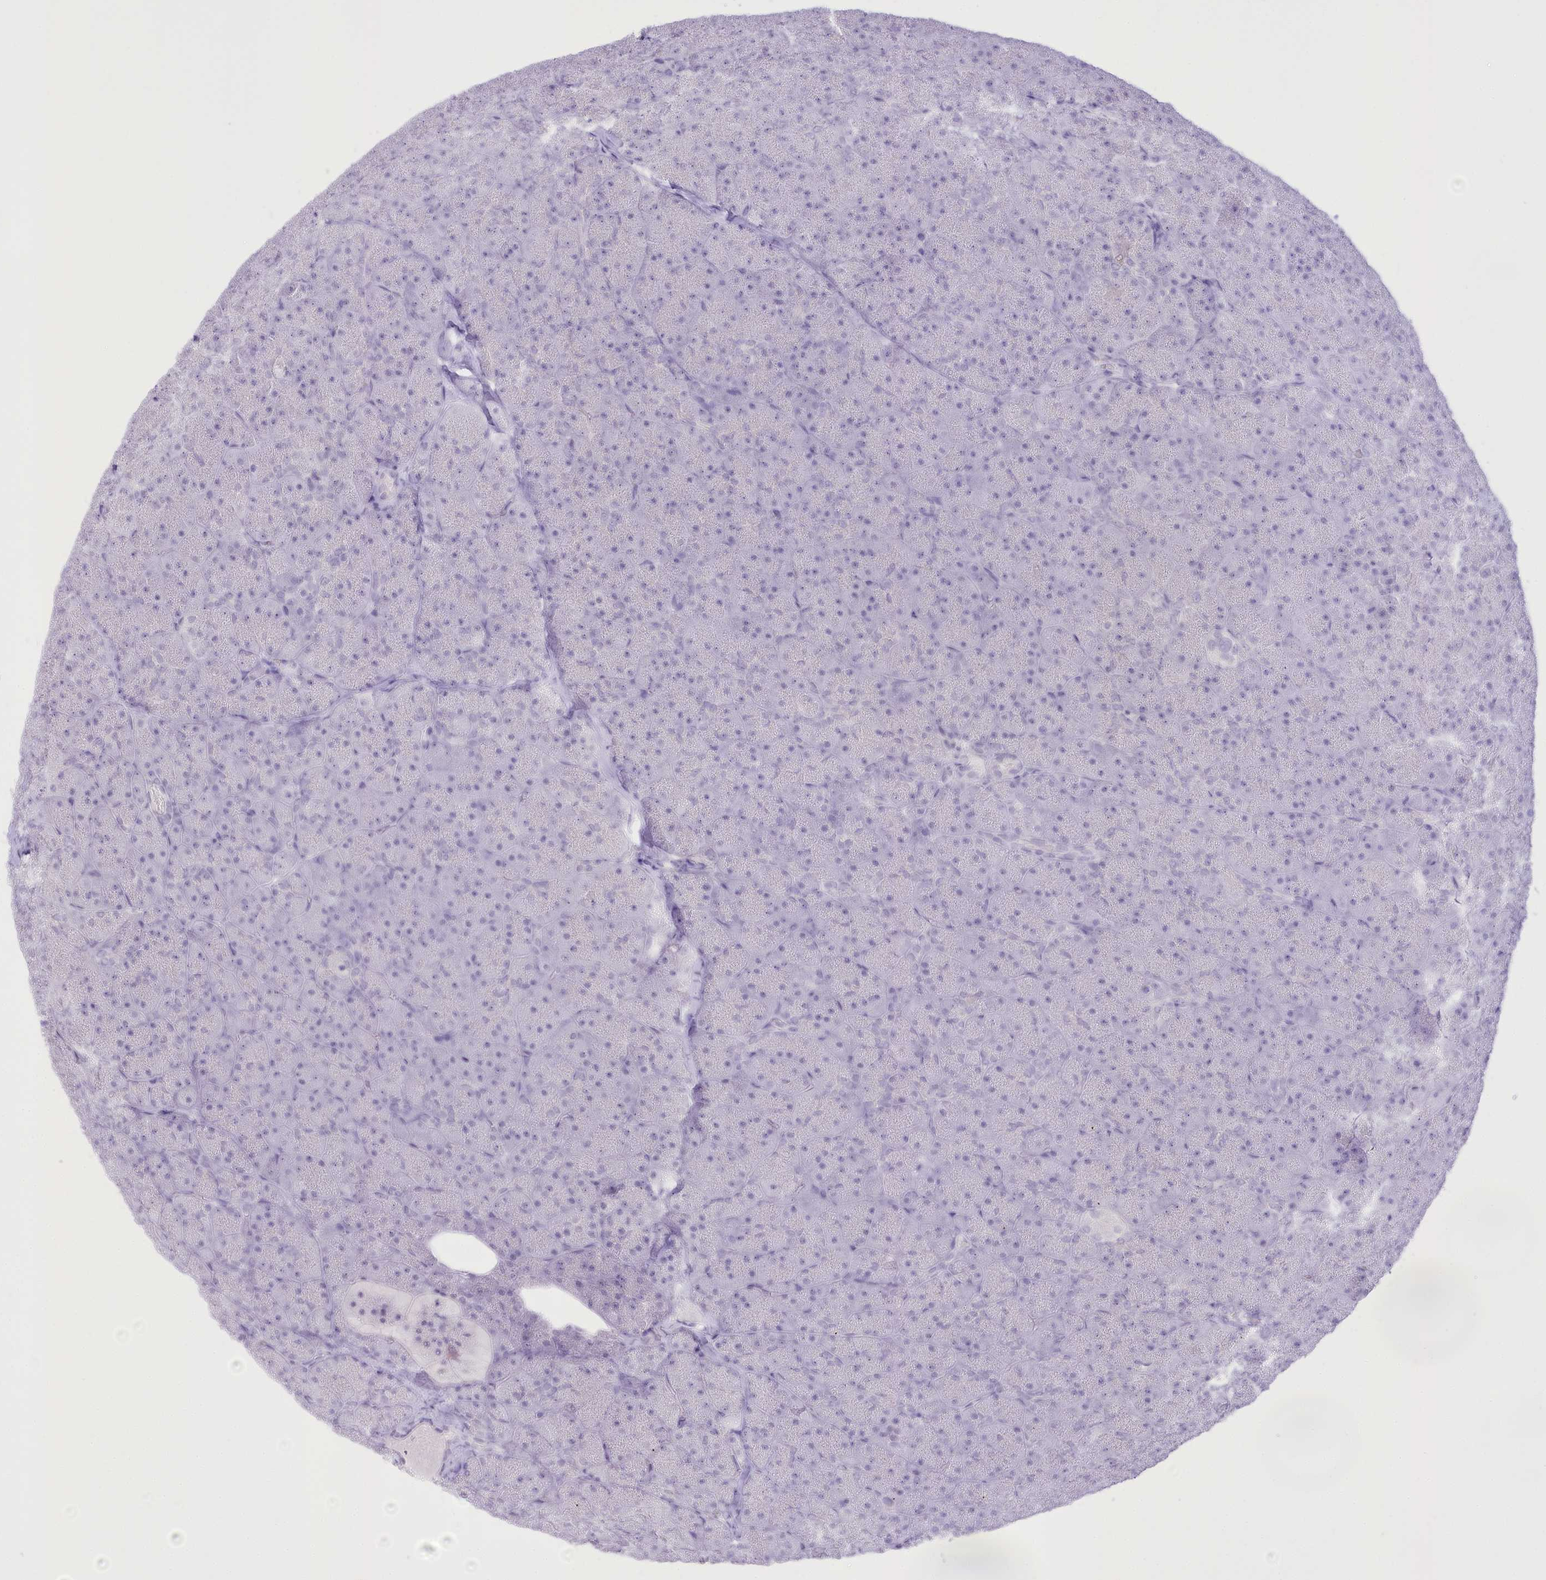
{"staining": {"intensity": "negative", "quantity": "none", "location": "none"}, "tissue": "pancreas", "cell_type": "Exocrine glandular cells", "image_type": "normal", "snomed": [{"axis": "morphology", "description": "Normal tissue, NOS"}, {"axis": "topography", "description": "Pancreas"}], "caption": "This is an immunohistochemistry histopathology image of unremarkable pancreas. There is no staining in exocrine glandular cells.", "gene": "SLC39A10", "patient": {"sex": "male", "age": 36}}